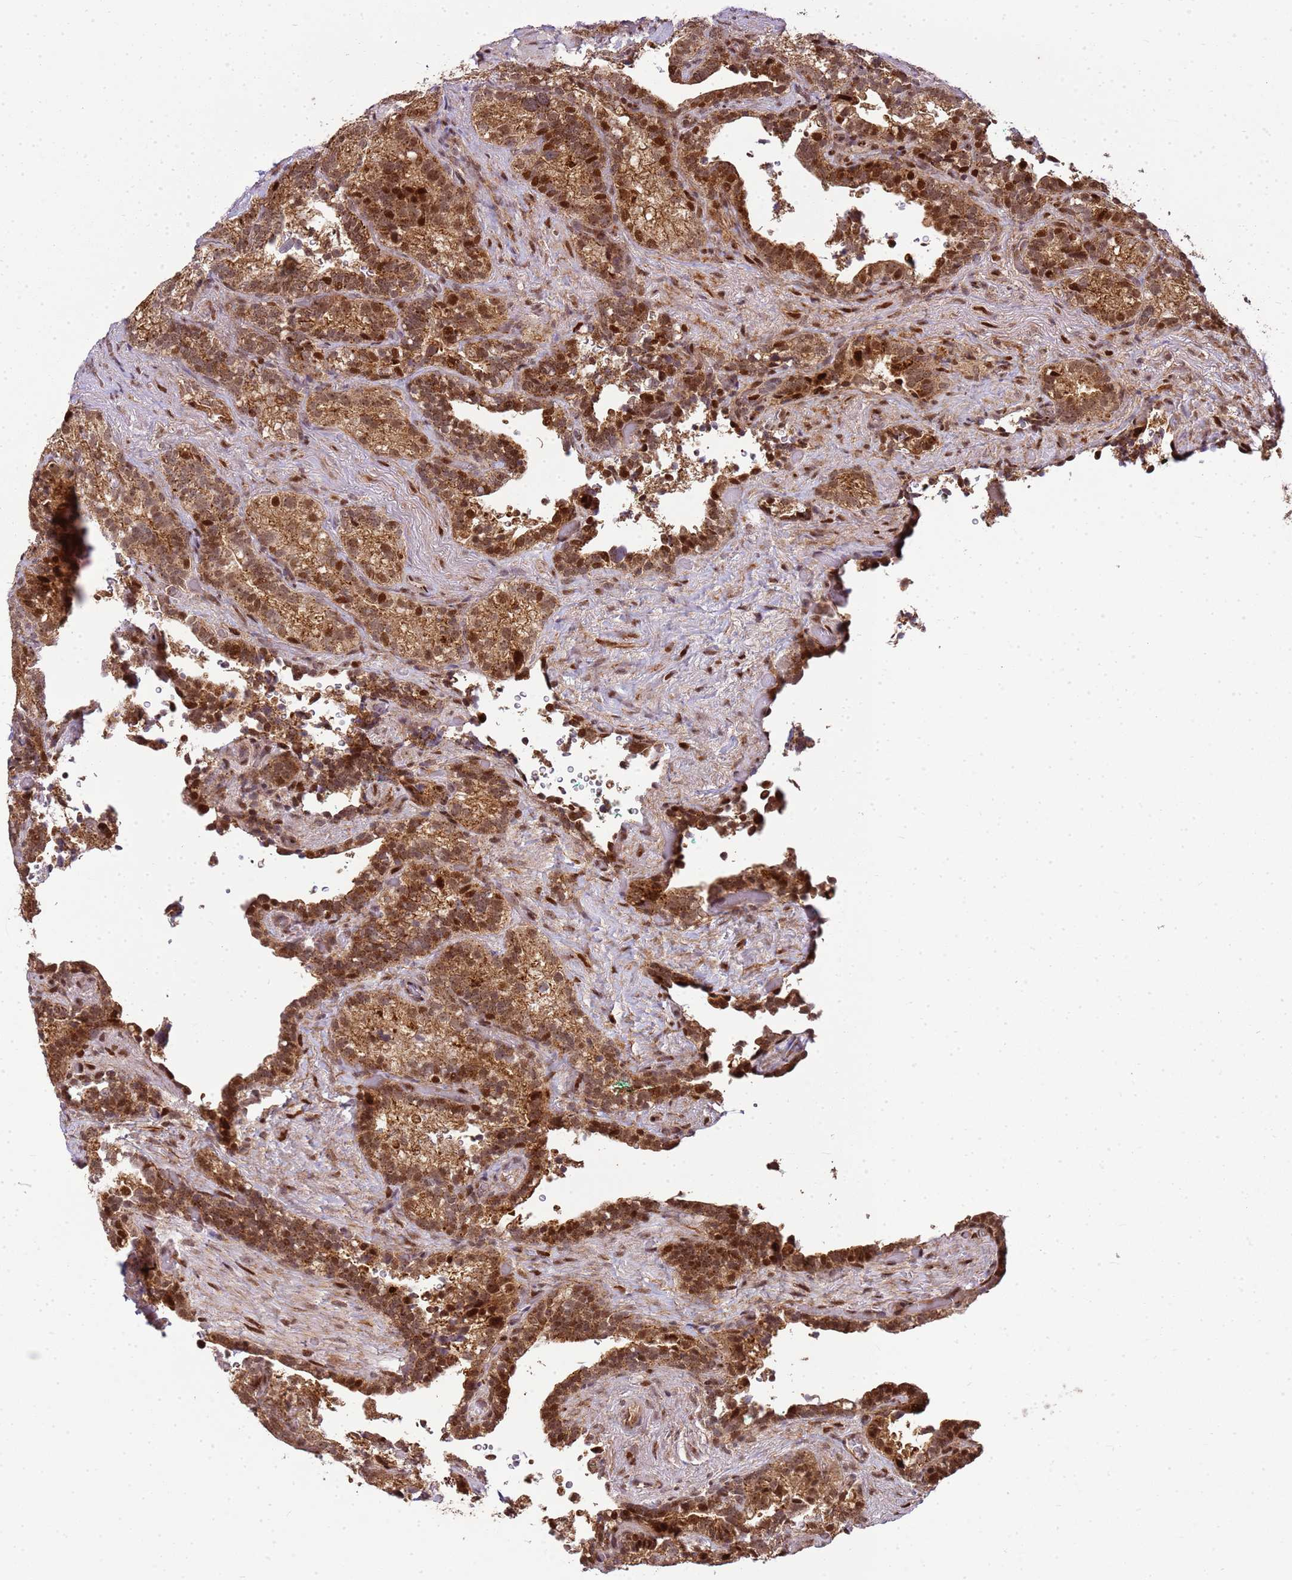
{"staining": {"intensity": "moderate", "quantity": ">75%", "location": "cytoplasmic/membranous,nuclear"}, "tissue": "seminal vesicle", "cell_type": "Glandular cells", "image_type": "normal", "snomed": [{"axis": "morphology", "description": "Normal tissue, NOS"}, {"axis": "topography", "description": "Seminal veicle"}], "caption": "This is an image of immunohistochemistry staining of benign seminal vesicle, which shows moderate positivity in the cytoplasmic/membranous,nuclear of glandular cells.", "gene": "PEX14", "patient": {"sex": "male", "age": 62}}